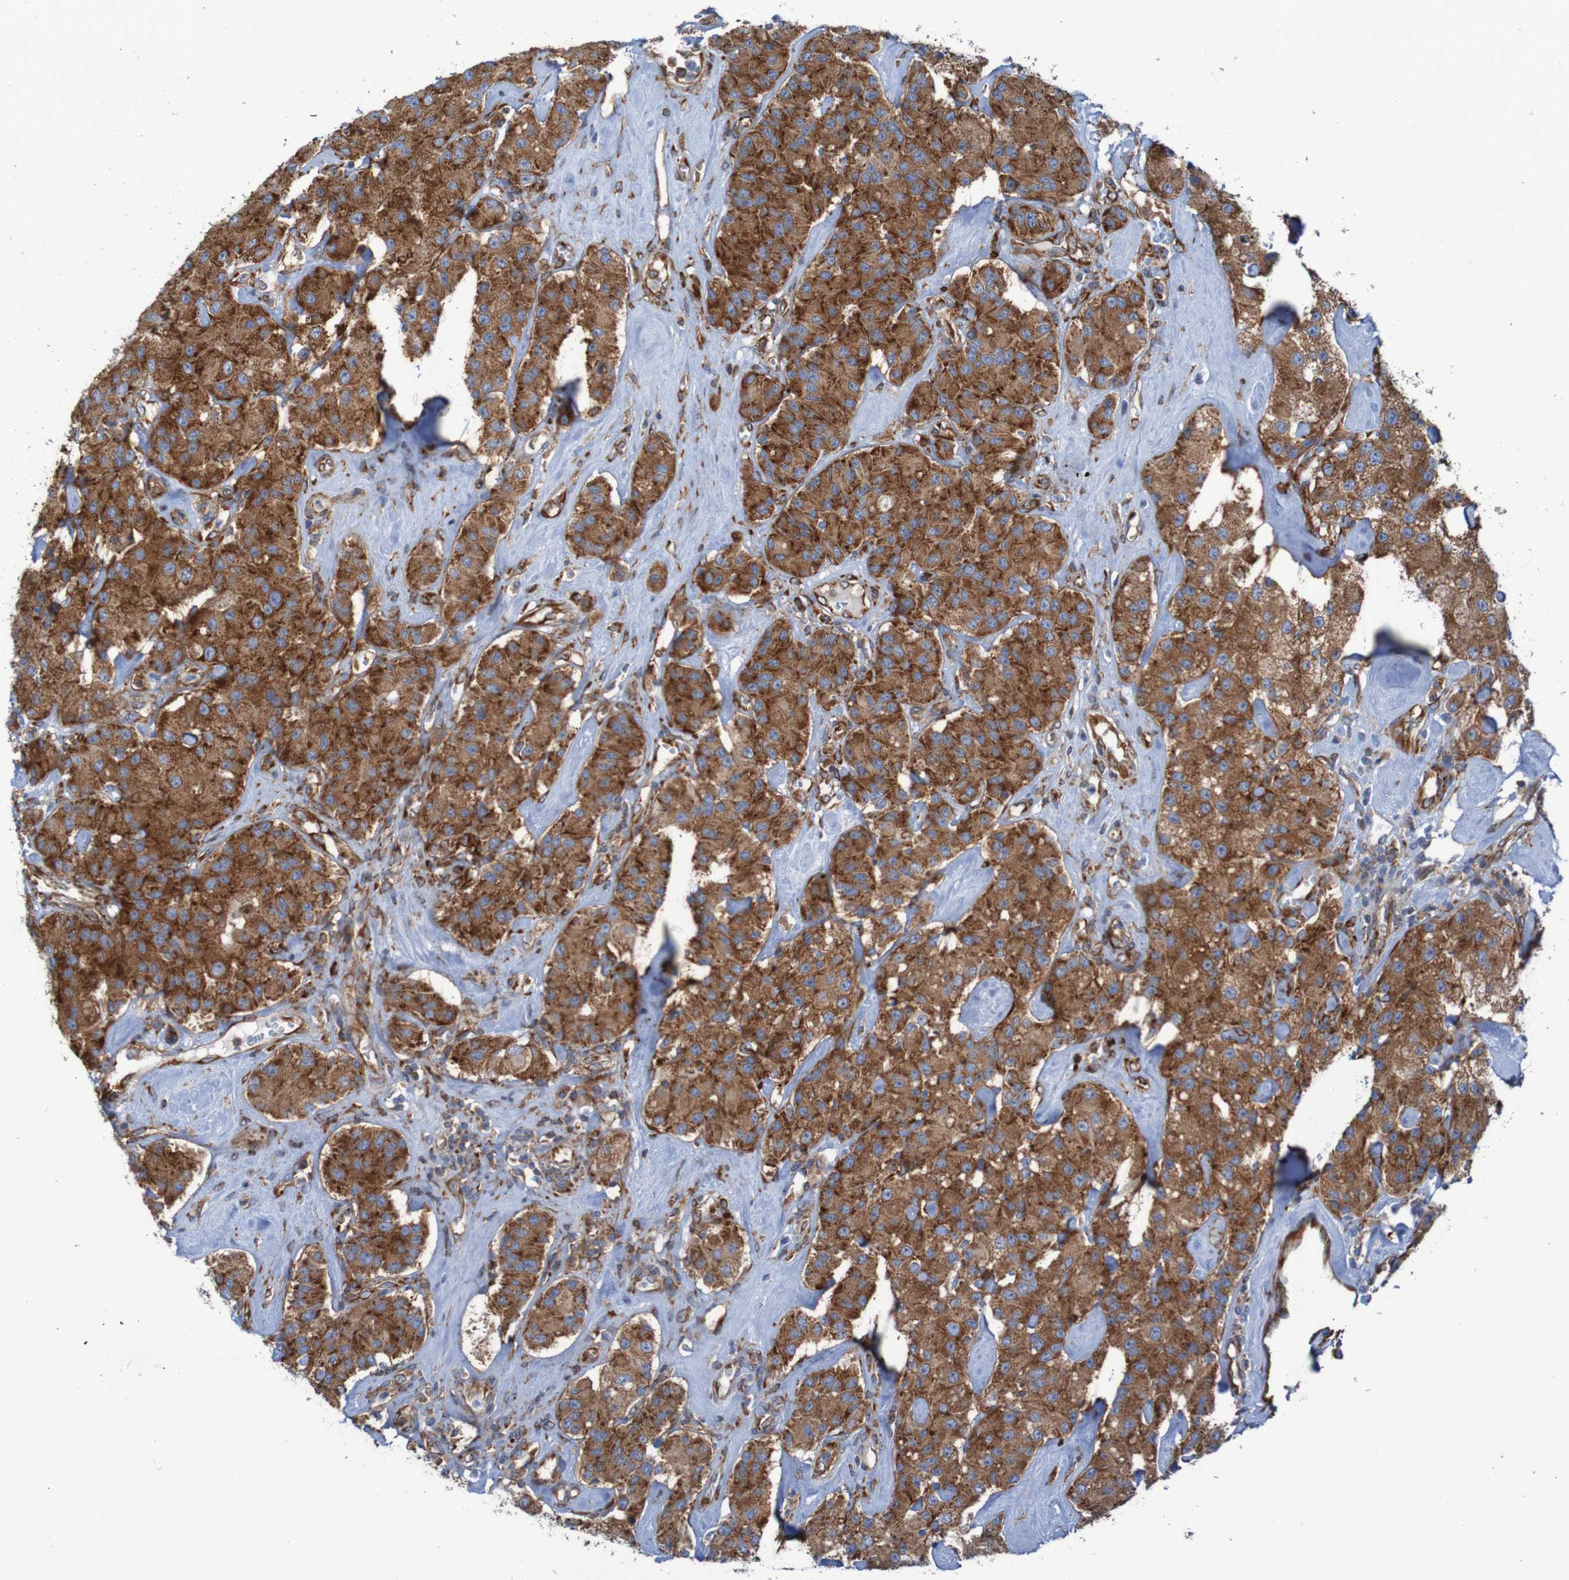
{"staining": {"intensity": "moderate", "quantity": ">75%", "location": "cytoplasmic/membranous"}, "tissue": "carcinoid", "cell_type": "Tumor cells", "image_type": "cancer", "snomed": [{"axis": "morphology", "description": "Carcinoid, malignant, NOS"}, {"axis": "topography", "description": "Pancreas"}], "caption": "Immunohistochemical staining of carcinoid demonstrates medium levels of moderate cytoplasmic/membranous protein staining in approximately >75% of tumor cells.", "gene": "RPL10", "patient": {"sex": "male", "age": 41}}